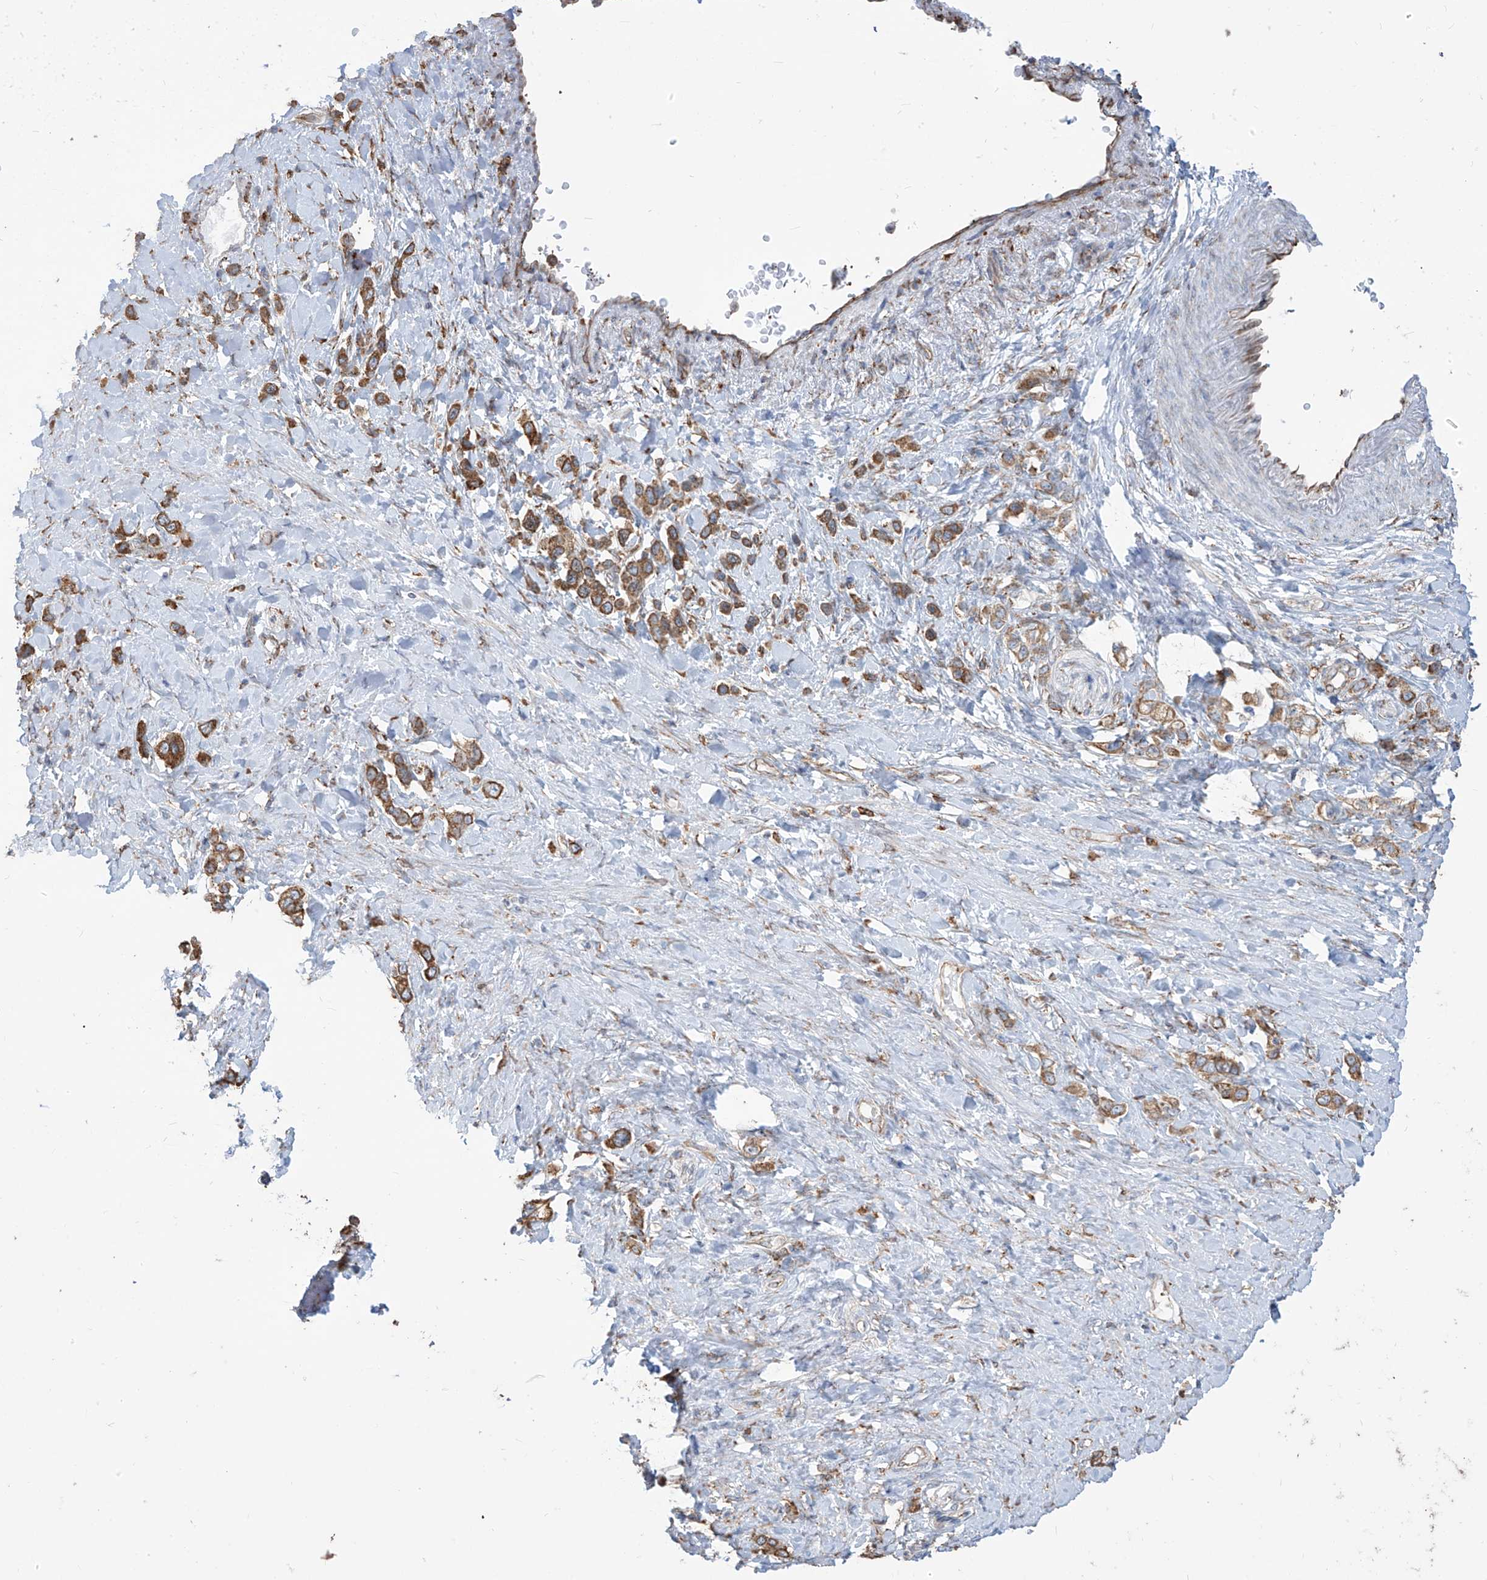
{"staining": {"intensity": "moderate", "quantity": ">75%", "location": "cytoplasmic/membranous"}, "tissue": "stomach cancer", "cell_type": "Tumor cells", "image_type": "cancer", "snomed": [{"axis": "morphology", "description": "Adenocarcinoma, NOS"}, {"axis": "topography", "description": "Stomach"}], "caption": "Adenocarcinoma (stomach) stained with a protein marker reveals moderate staining in tumor cells.", "gene": "PDIA6", "patient": {"sex": "female", "age": 65}}